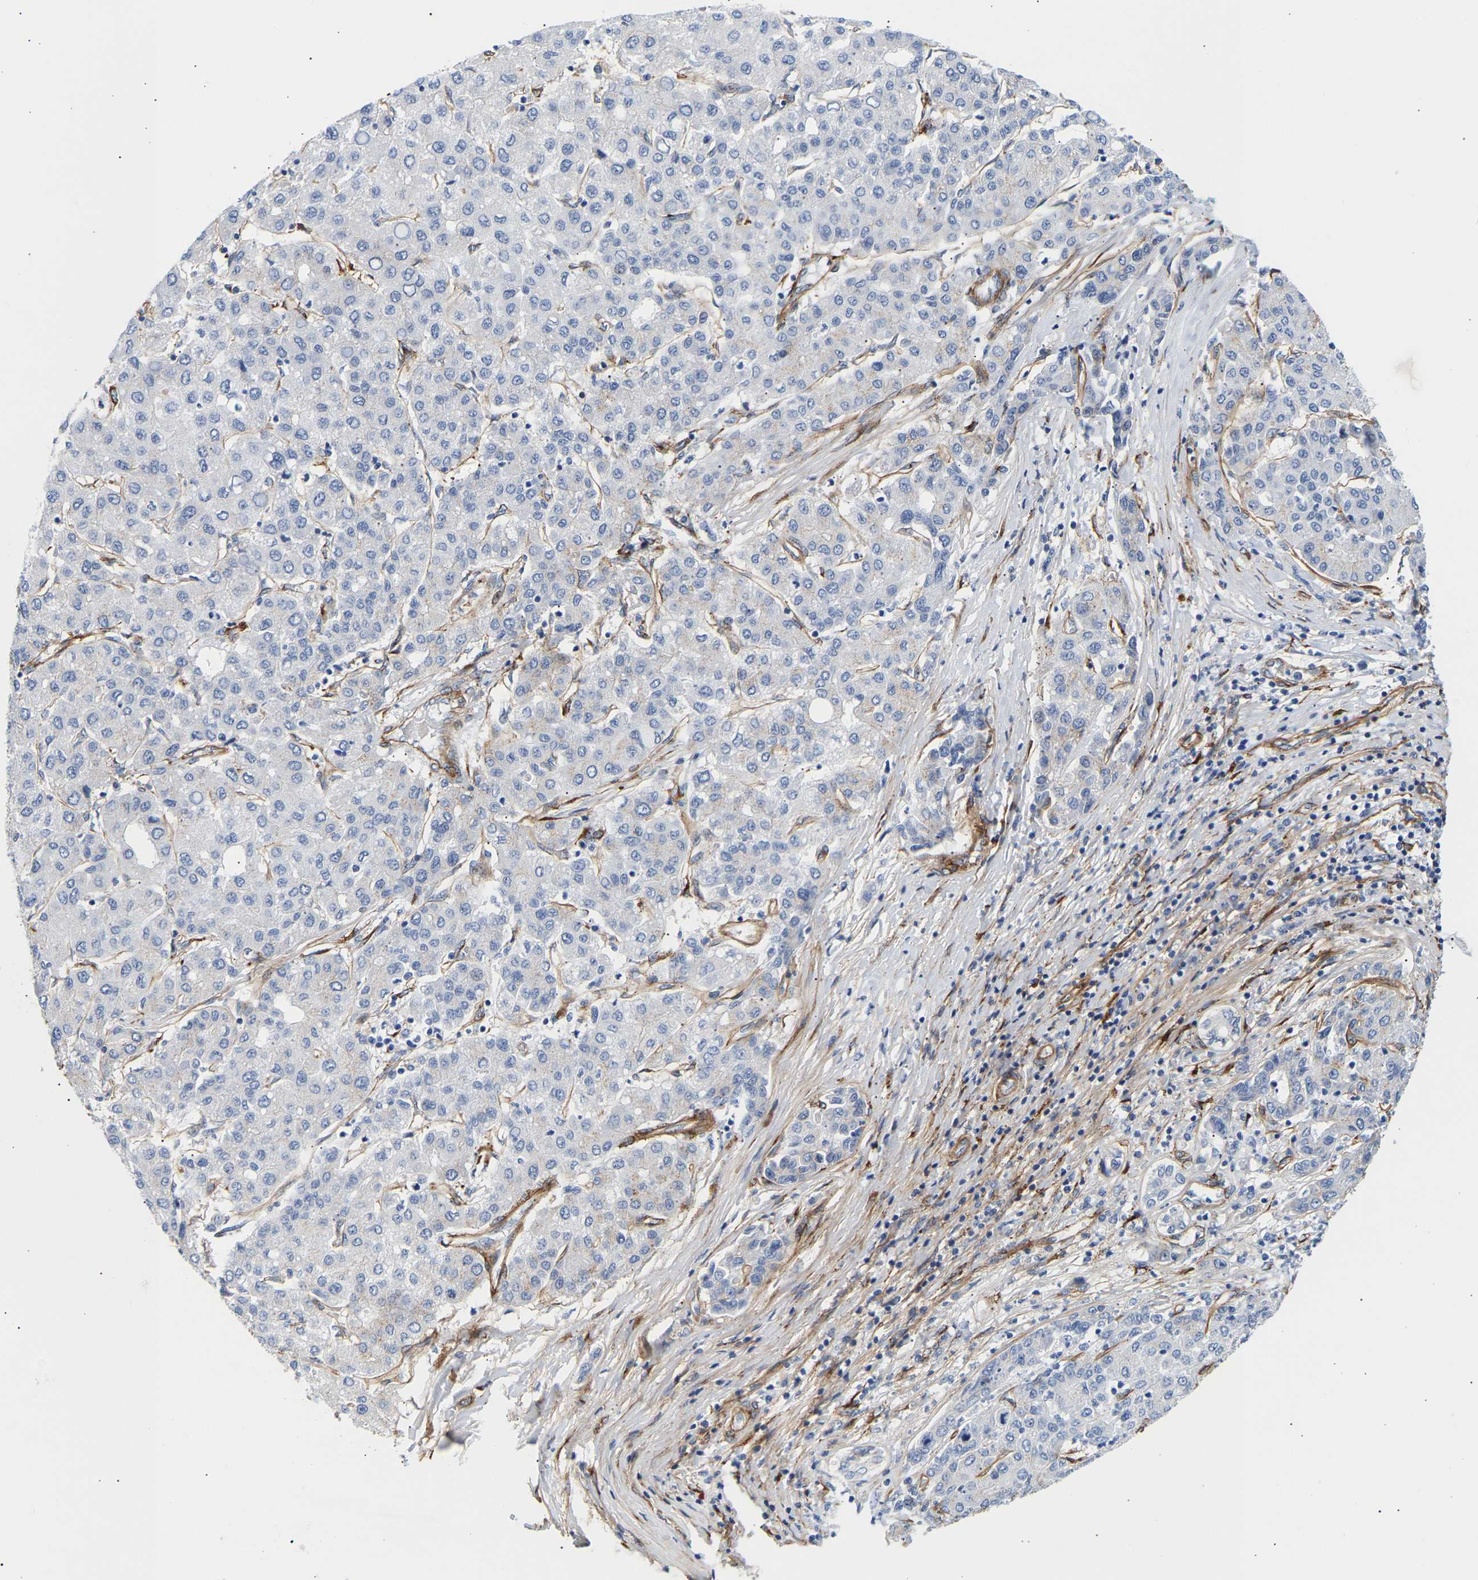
{"staining": {"intensity": "negative", "quantity": "none", "location": "none"}, "tissue": "liver cancer", "cell_type": "Tumor cells", "image_type": "cancer", "snomed": [{"axis": "morphology", "description": "Carcinoma, Hepatocellular, NOS"}, {"axis": "topography", "description": "Liver"}], "caption": "A histopathology image of human liver hepatocellular carcinoma is negative for staining in tumor cells. (Stains: DAB immunohistochemistry (IHC) with hematoxylin counter stain, Microscopy: brightfield microscopy at high magnification).", "gene": "IGFBP7", "patient": {"sex": "male", "age": 65}}